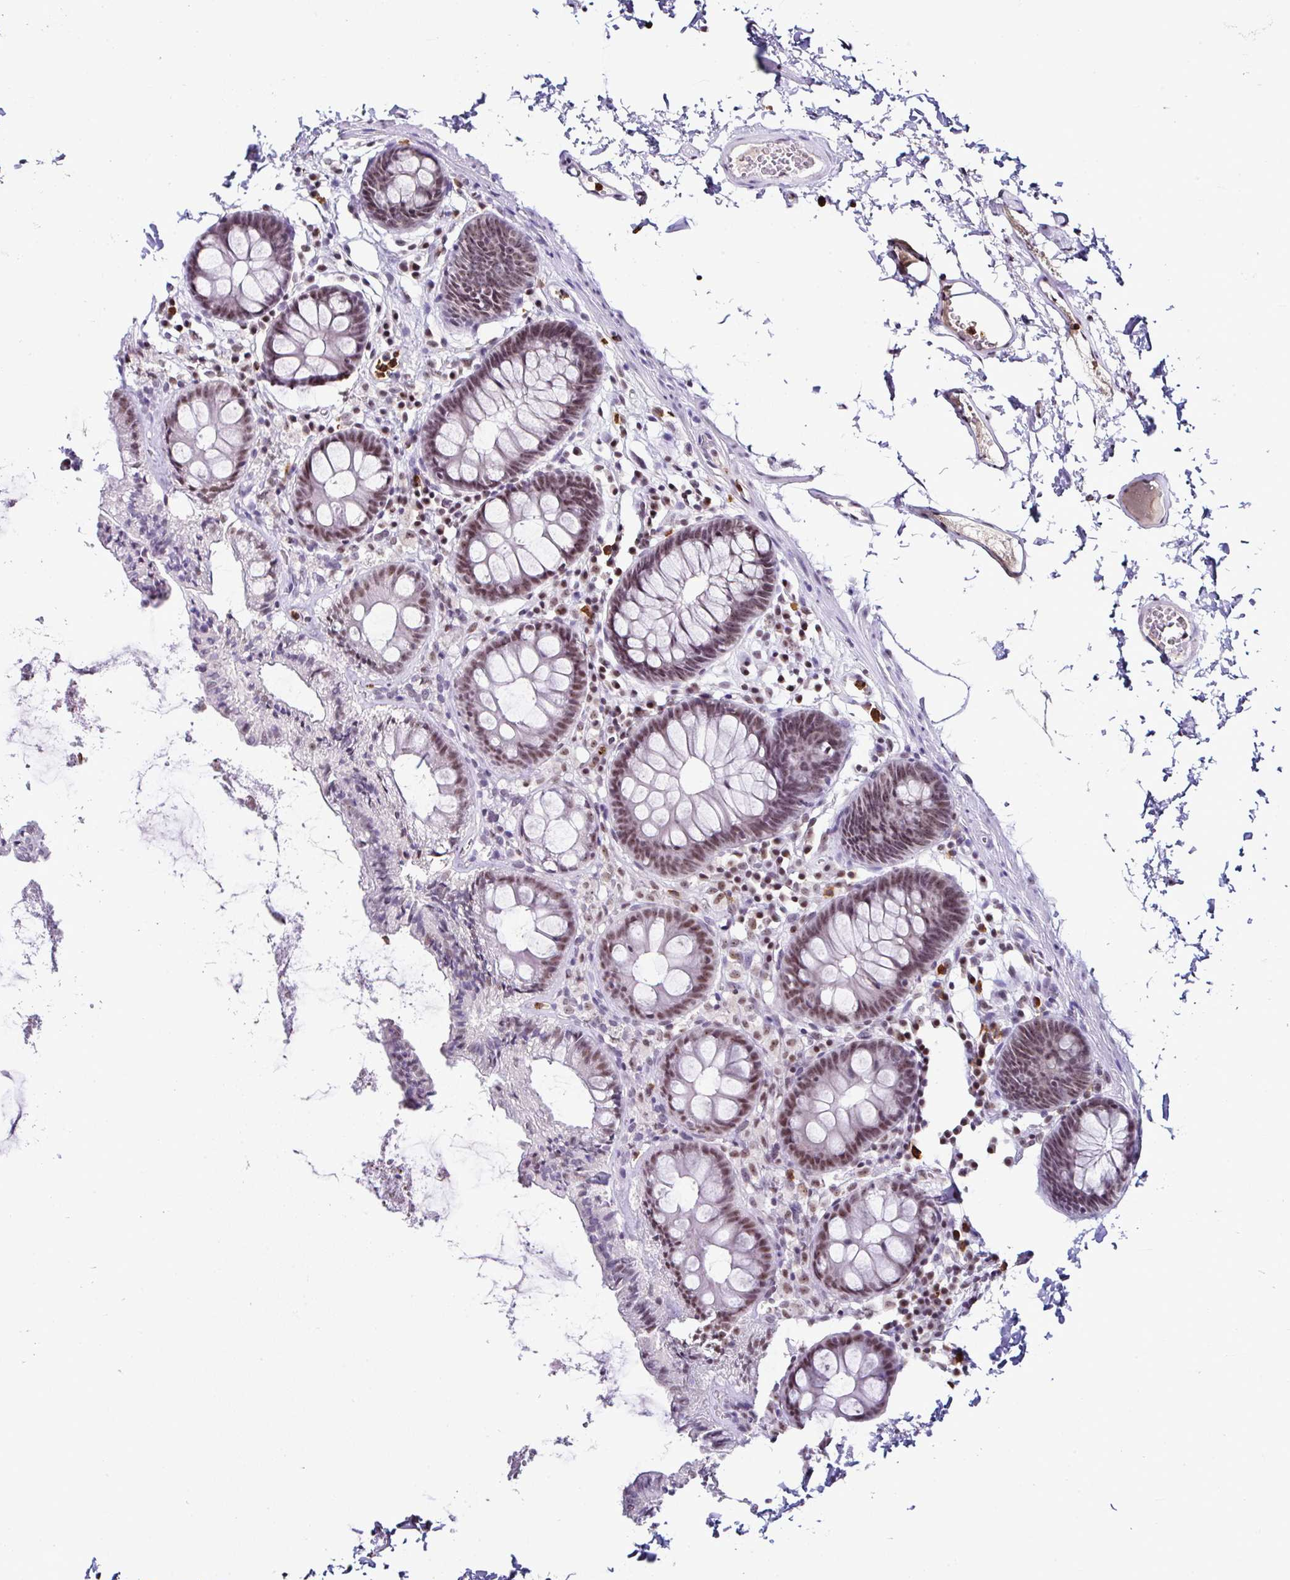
{"staining": {"intensity": "moderate", "quantity": ">75%", "location": "nuclear"}, "tissue": "colon", "cell_type": "Endothelial cells", "image_type": "normal", "snomed": [{"axis": "morphology", "description": "Normal tissue, NOS"}, {"axis": "topography", "description": "Colon"}, {"axis": "topography", "description": "Peripheral nerve tissue"}], "caption": "A medium amount of moderate nuclear expression is identified in approximately >75% of endothelial cells in unremarkable colon.", "gene": "PTPN2", "patient": {"sex": "male", "age": 84}}